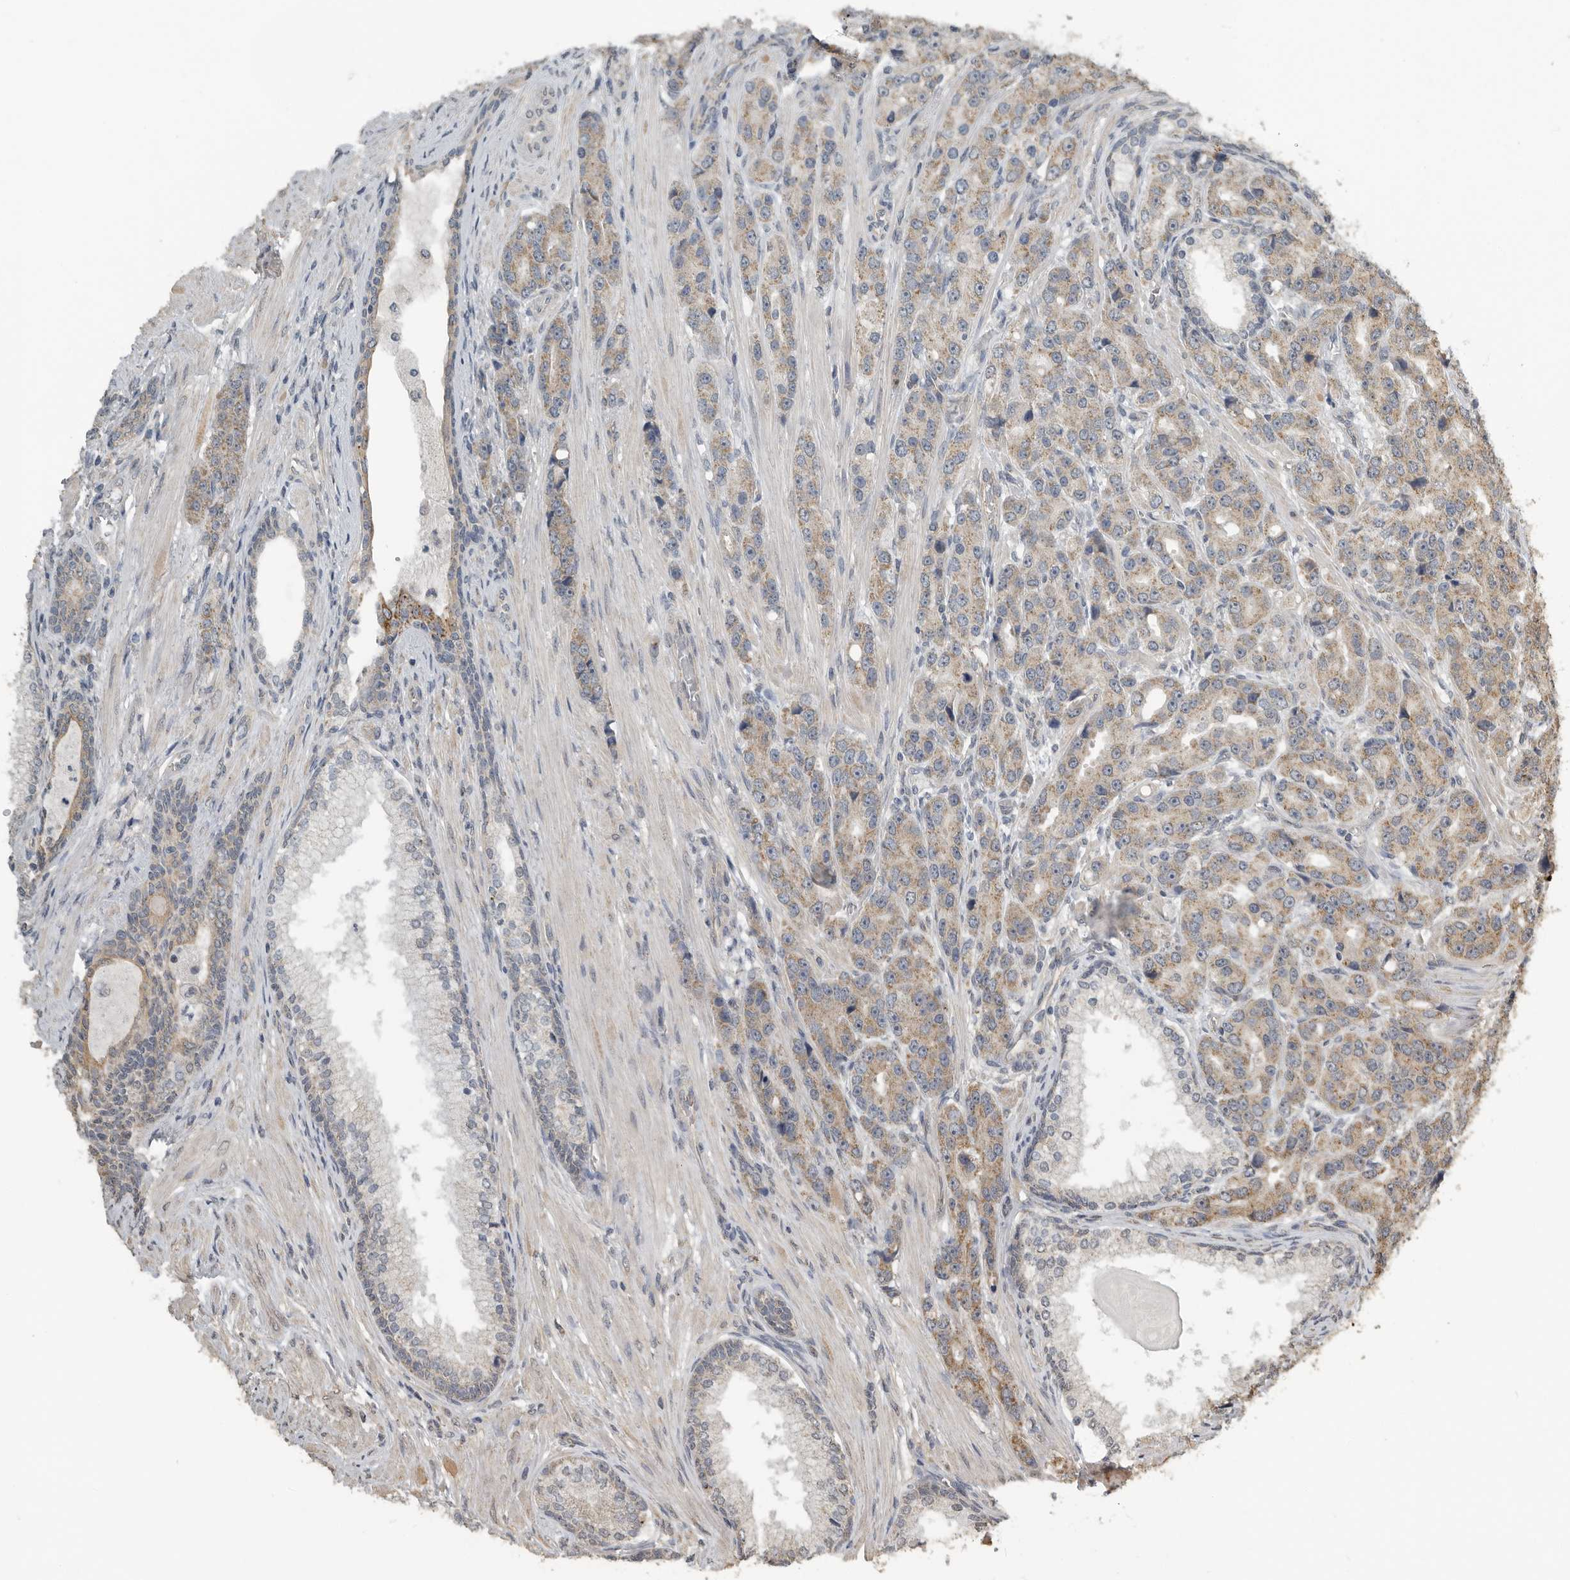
{"staining": {"intensity": "weak", "quantity": ">75%", "location": "cytoplasmic/membranous"}, "tissue": "prostate cancer", "cell_type": "Tumor cells", "image_type": "cancer", "snomed": [{"axis": "morphology", "description": "Adenocarcinoma, High grade"}, {"axis": "topography", "description": "Prostate"}], "caption": "Immunohistochemical staining of adenocarcinoma (high-grade) (prostate) demonstrates low levels of weak cytoplasmic/membranous protein positivity in approximately >75% of tumor cells. Using DAB (brown) and hematoxylin (blue) stains, captured at high magnification using brightfield microscopy.", "gene": "AFAP1", "patient": {"sex": "male", "age": 60}}